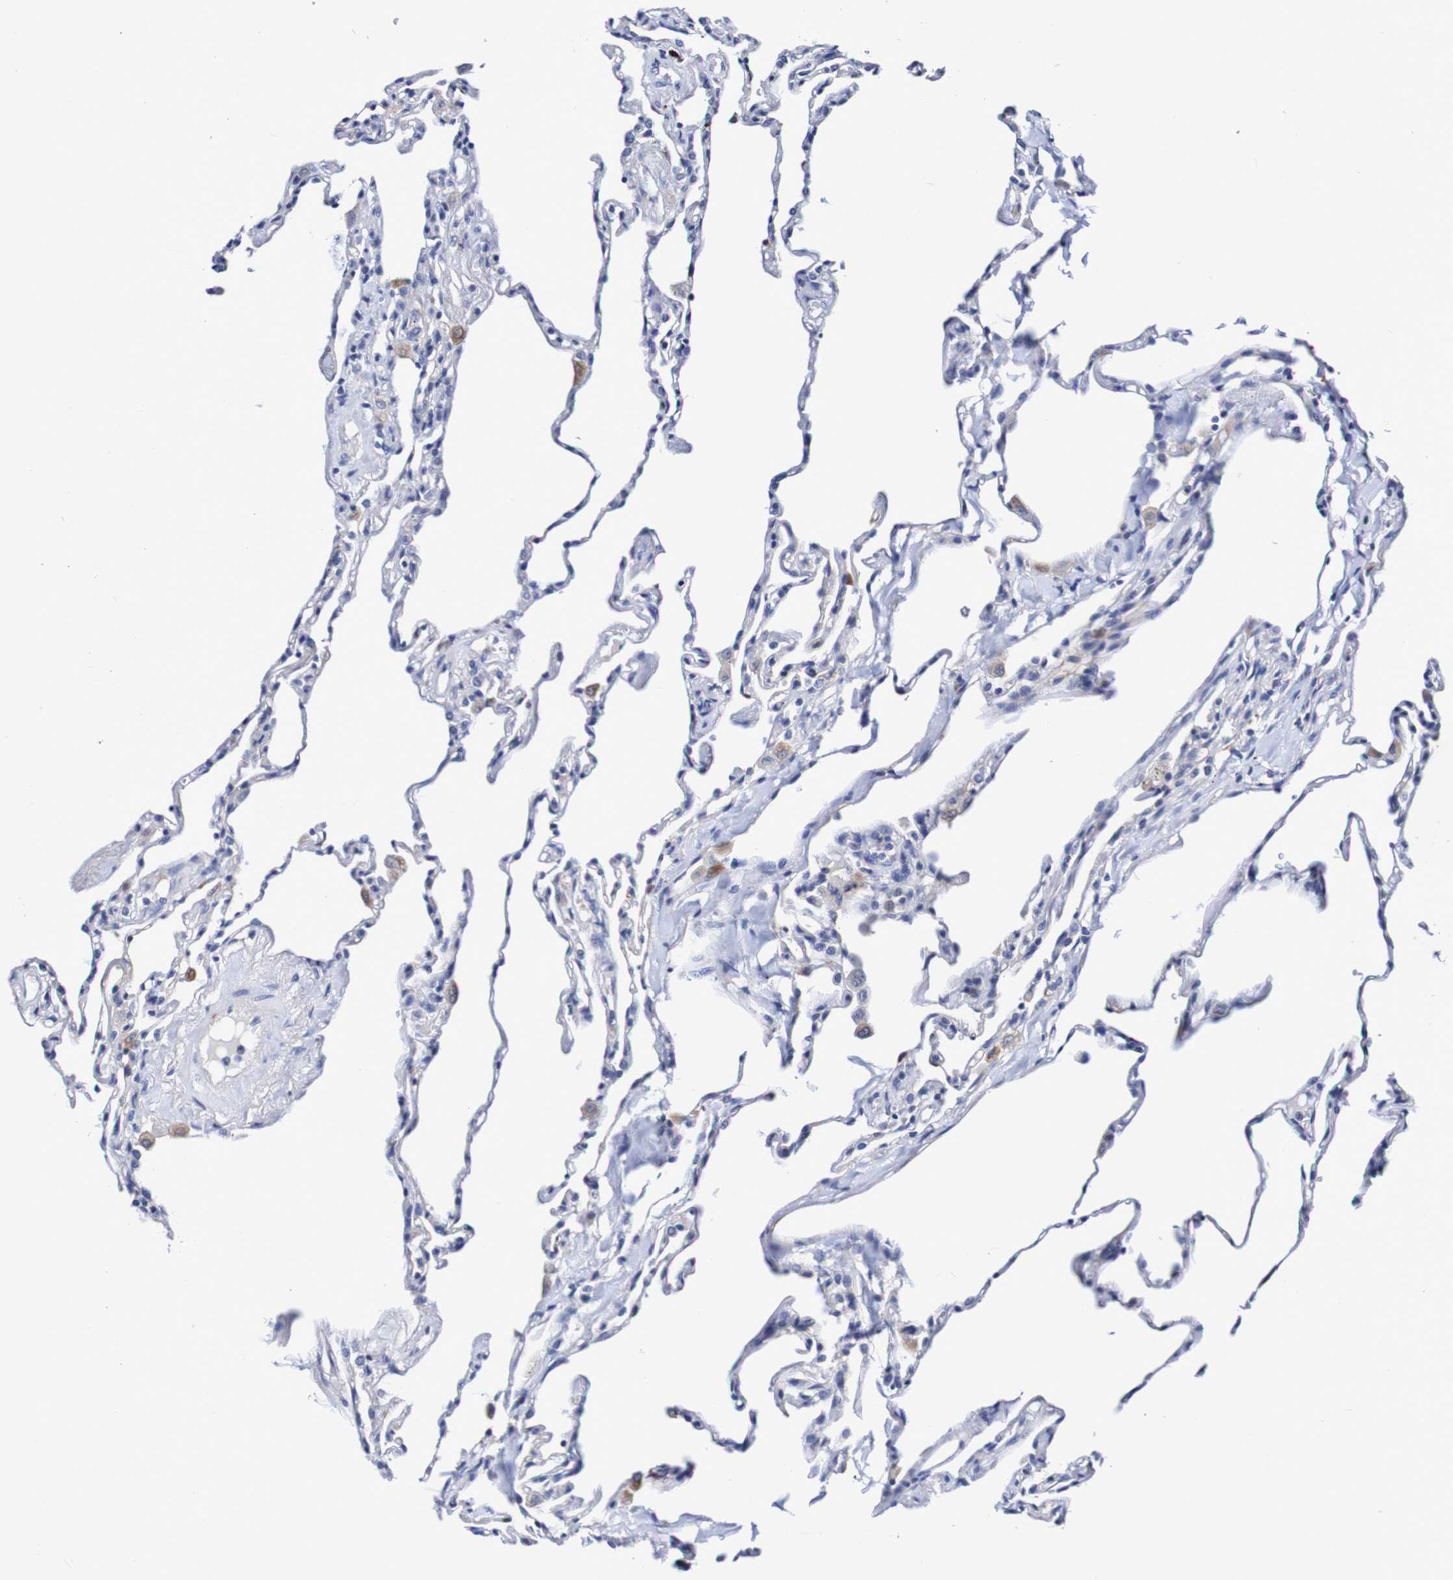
{"staining": {"intensity": "weak", "quantity": "25%-75%", "location": "cytoplasmic/membranous"}, "tissue": "lung", "cell_type": "Alveolar cells", "image_type": "normal", "snomed": [{"axis": "morphology", "description": "Normal tissue, NOS"}, {"axis": "topography", "description": "Lung"}], "caption": "This histopathology image exhibits immunohistochemistry (IHC) staining of benign lung, with low weak cytoplasmic/membranous positivity in about 25%-75% of alveolar cells.", "gene": "SEZ6", "patient": {"sex": "male", "age": 59}}